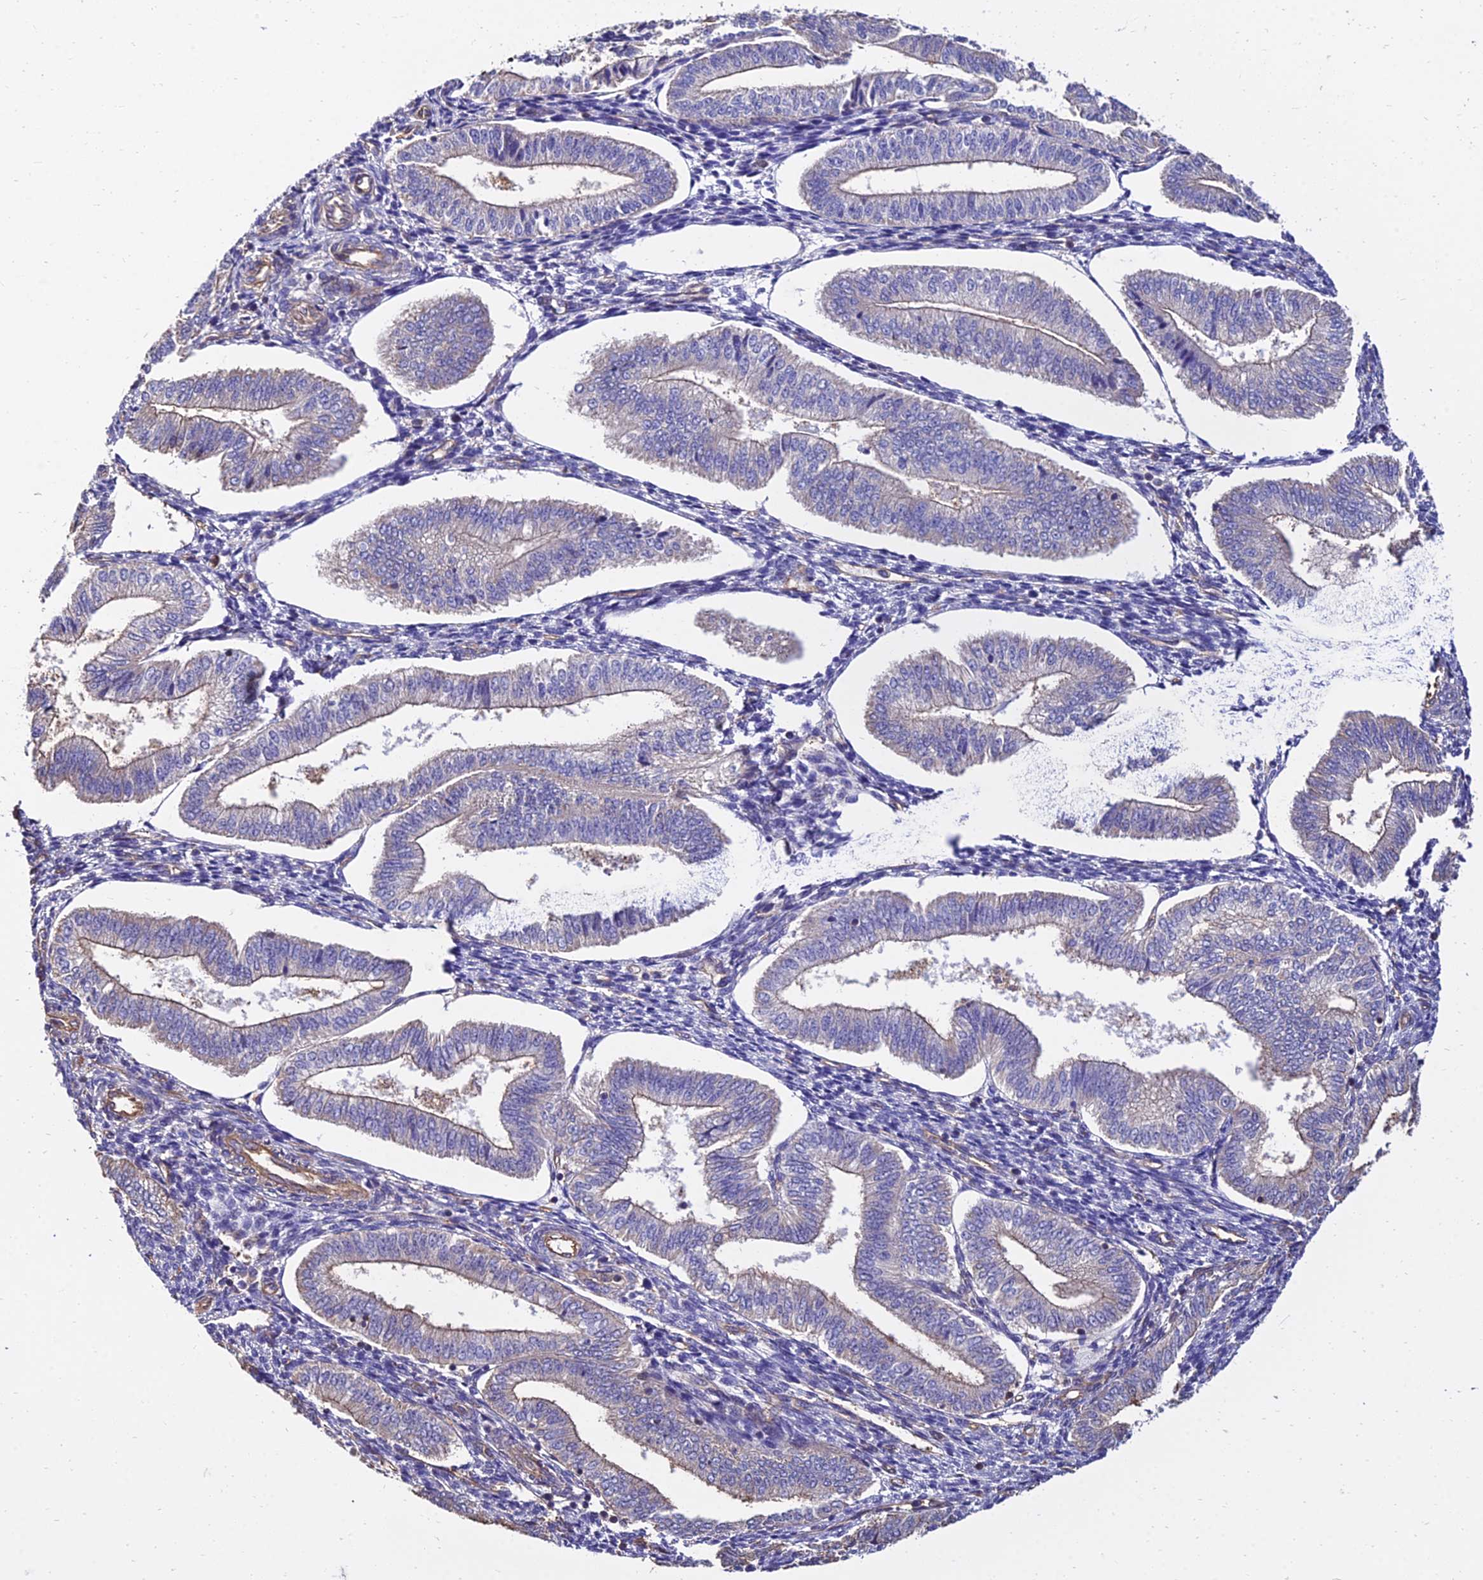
{"staining": {"intensity": "negative", "quantity": "none", "location": "none"}, "tissue": "endometrium", "cell_type": "Cells in endometrial stroma", "image_type": "normal", "snomed": [{"axis": "morphology", "description": "Normal tissue, NOS"}, {"axis": "topography", "description": "Endometrium"}], "caption": "Immunohistochemistry micrograph of normal human endometrium stained for a protein (brown), which demonstrates no expression in cells in endometrial stroma. The staining is performed using DAB brown chromogen with nuclei counter-stained in using hematoxylin.", "gene": "CALM1", "patient": {"sex": "female", "age": 34}}